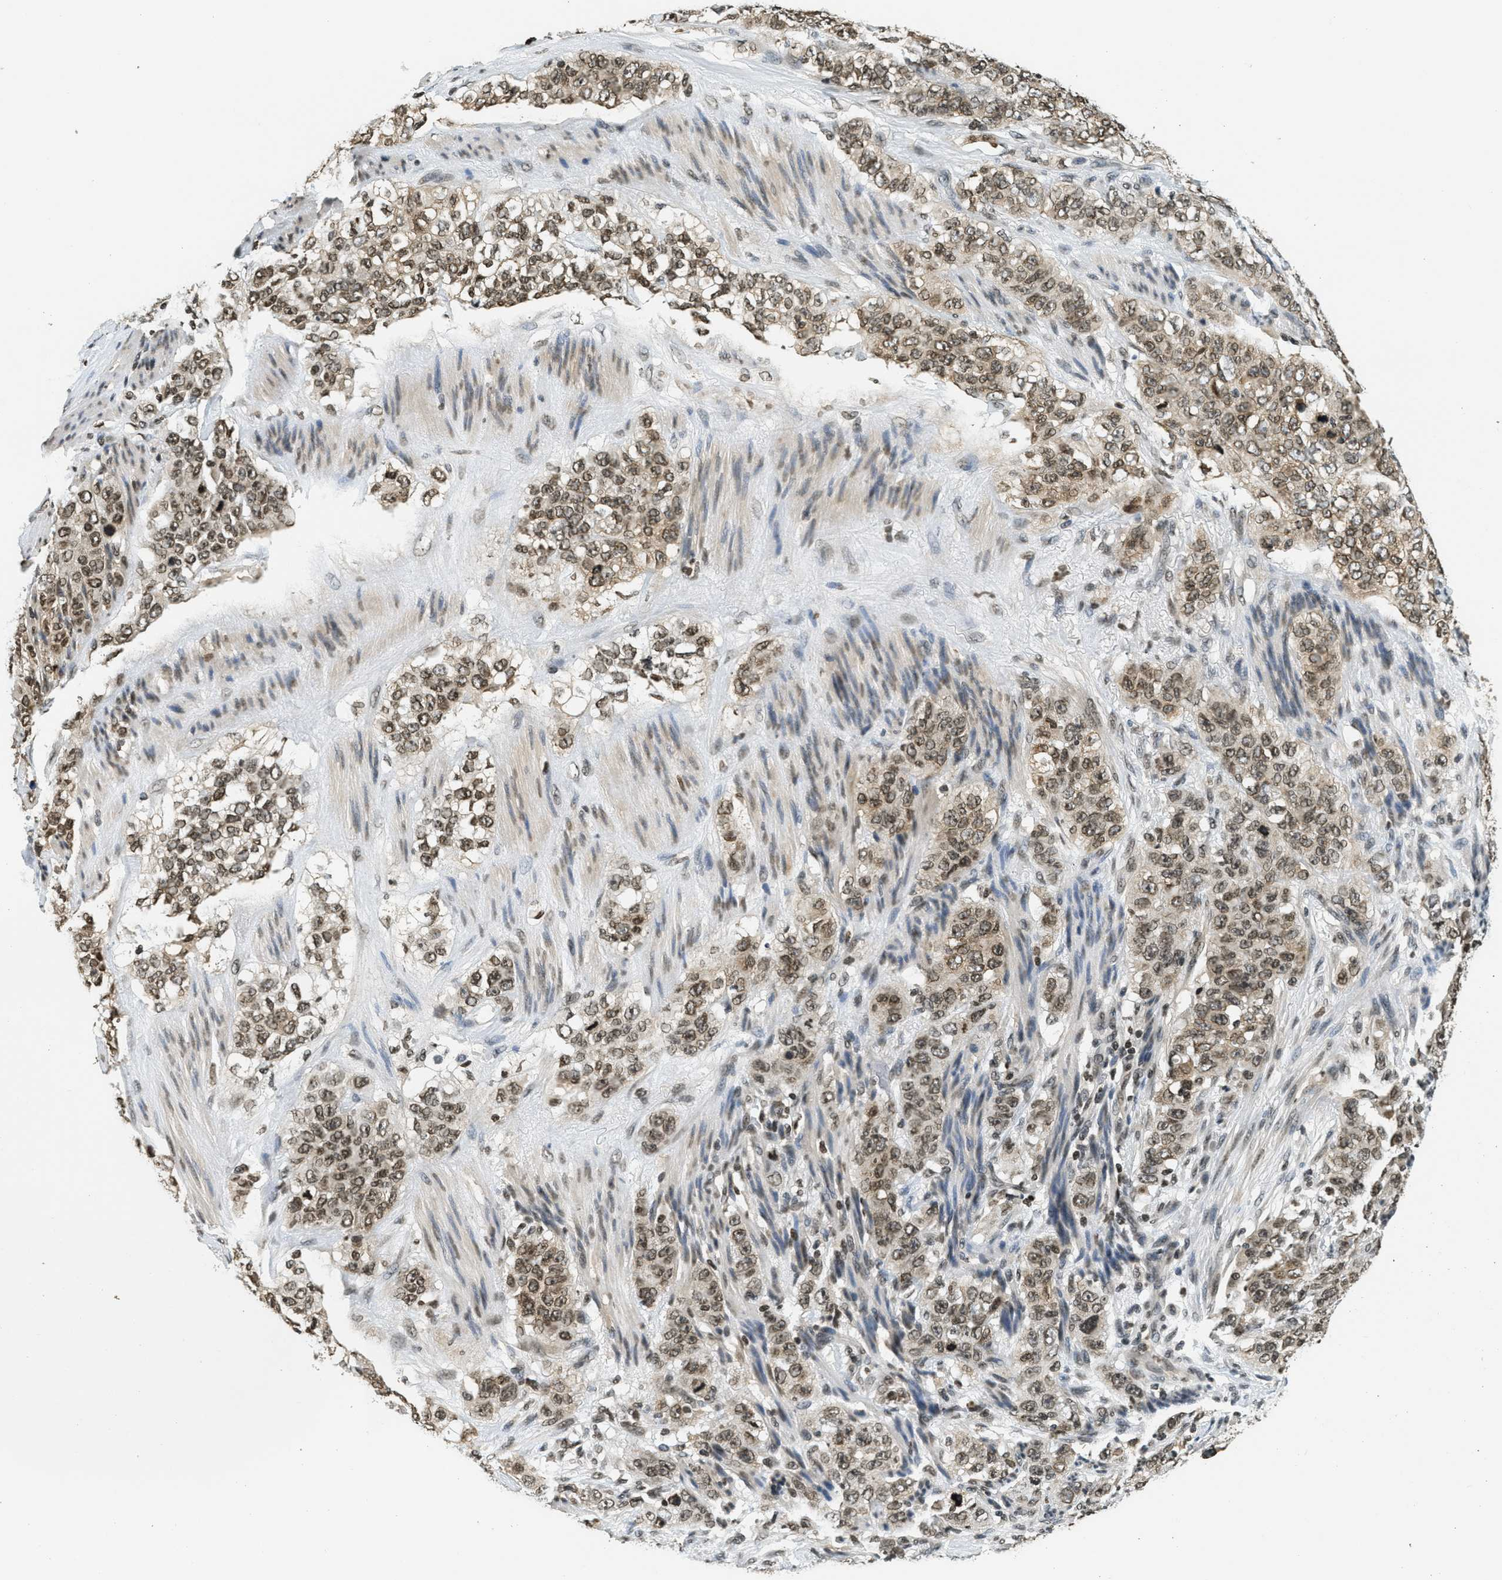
{"staining": {"intensity": "moderate", "quantity": ">75%", "location": "nuclear"}, "tissue": "stomach cancer", "cell_type": "Tumor cells", "image_type": "cancer", "snomed": [{"axis": "morphology", "description": "Adenocarcinoma, NOS"}, {"axis": "topography", "description": "Stomach"}], "caption": "Immunohistochemistry (DAB) staining of stomach cancer (adenocarcinoma) displays moderate nuclear protein expression in approximately >75% of tumor cells.", "gene": "LDB2", "patient": {"sex": "male", "age": 48}}